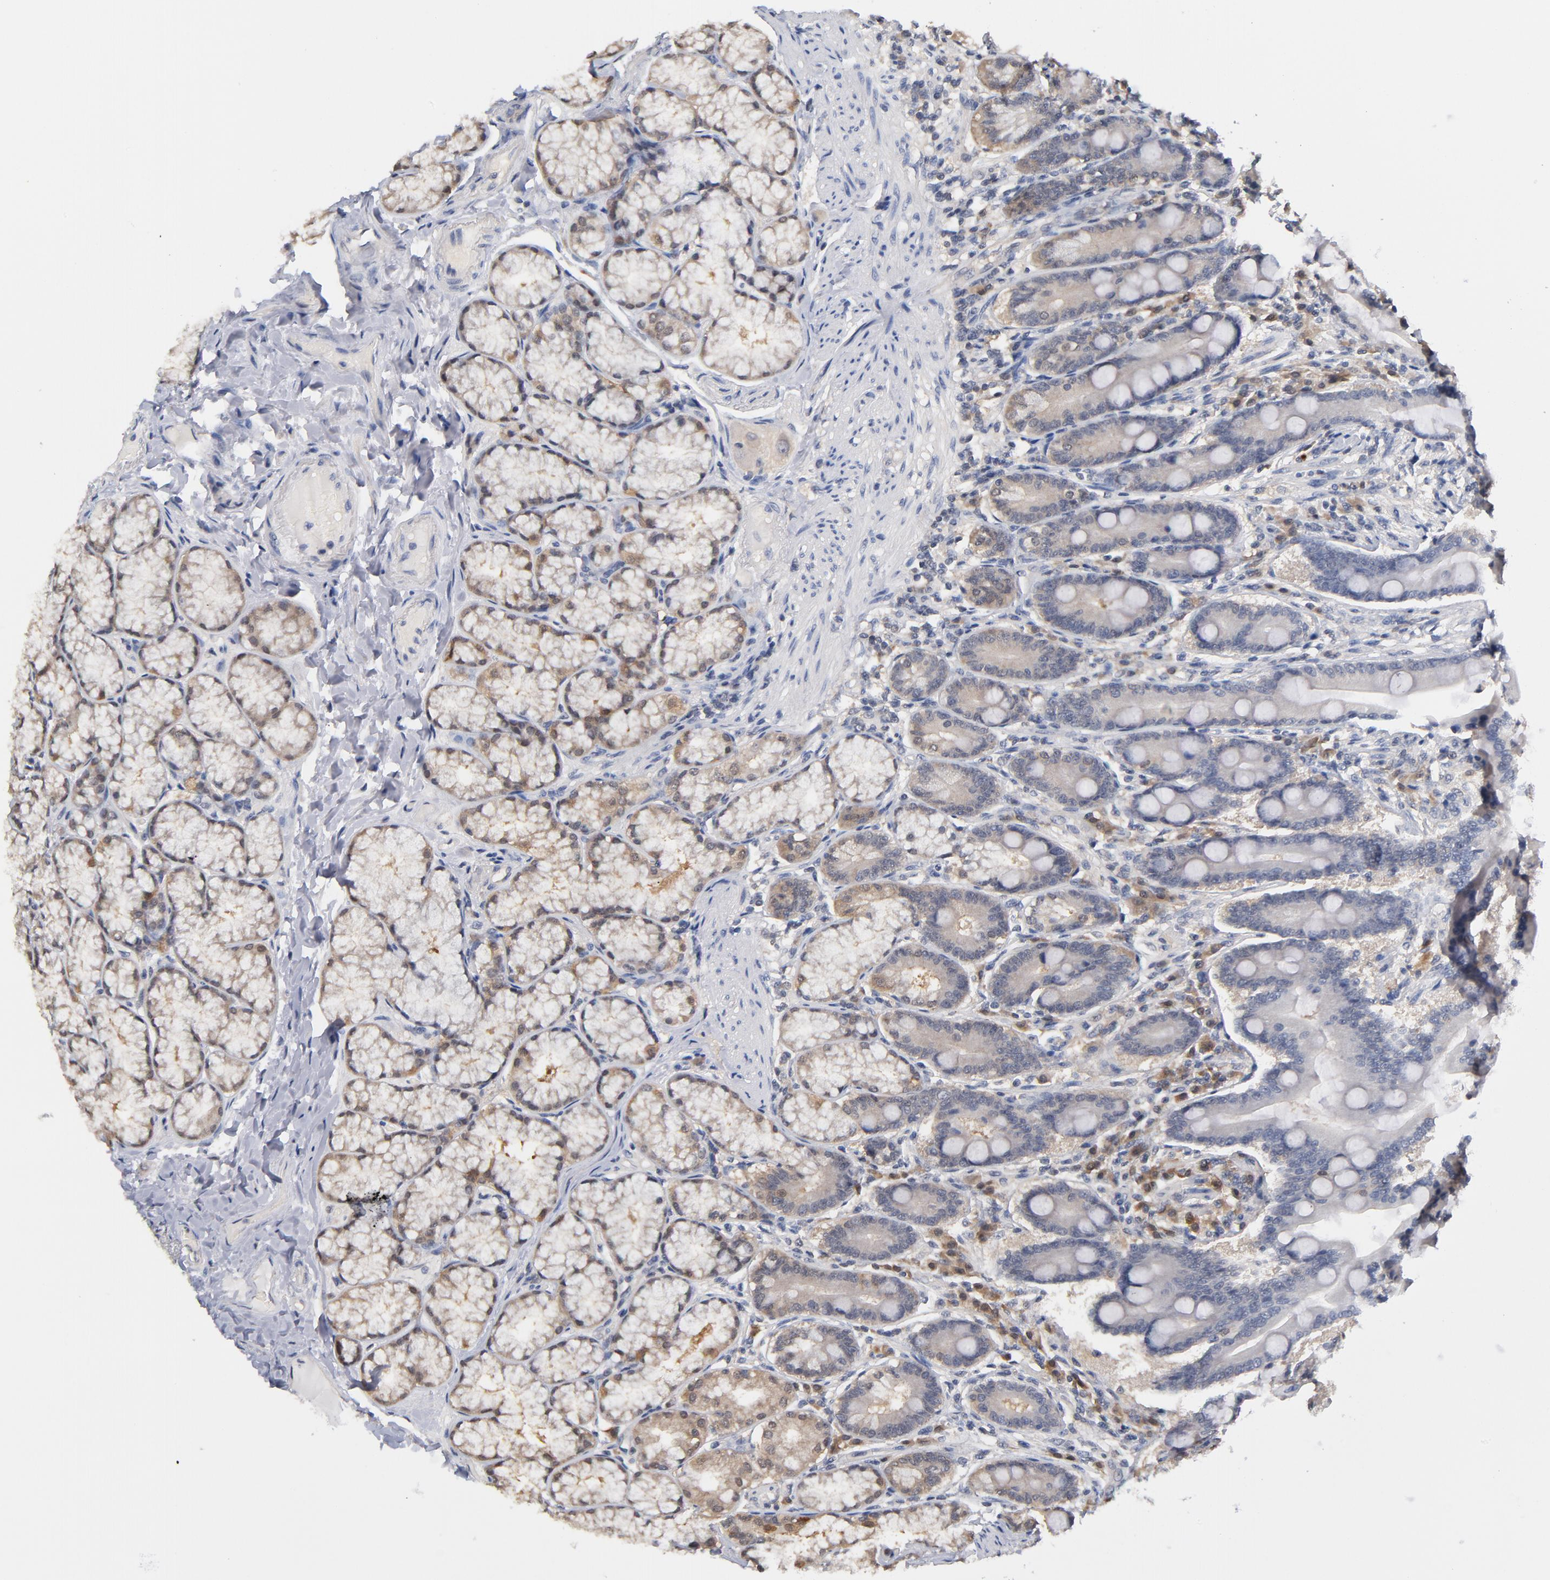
{"staining": {"intensity": "moderate", "quantity": "25%-75%", "location": "cytoplasmic/membranous"}, "tissue": "duodenum", "cell_type": "Glandular cells", "image_type": "normal", "snomed": [{"axis": "morphology", "description": "Normal tissue, NOS"}, {"axis": "topography", "description": "Duodenum"}], "caption": "An immunohistochemistry (IHC) micrograph of unremarkable tissue is shown. Protein staining in brown shows moderate cytoplasmic/membranous positivity in duodenum within glandular cells.", "gene": "MIF", "patient": {"sex": "female", "age": 64}}